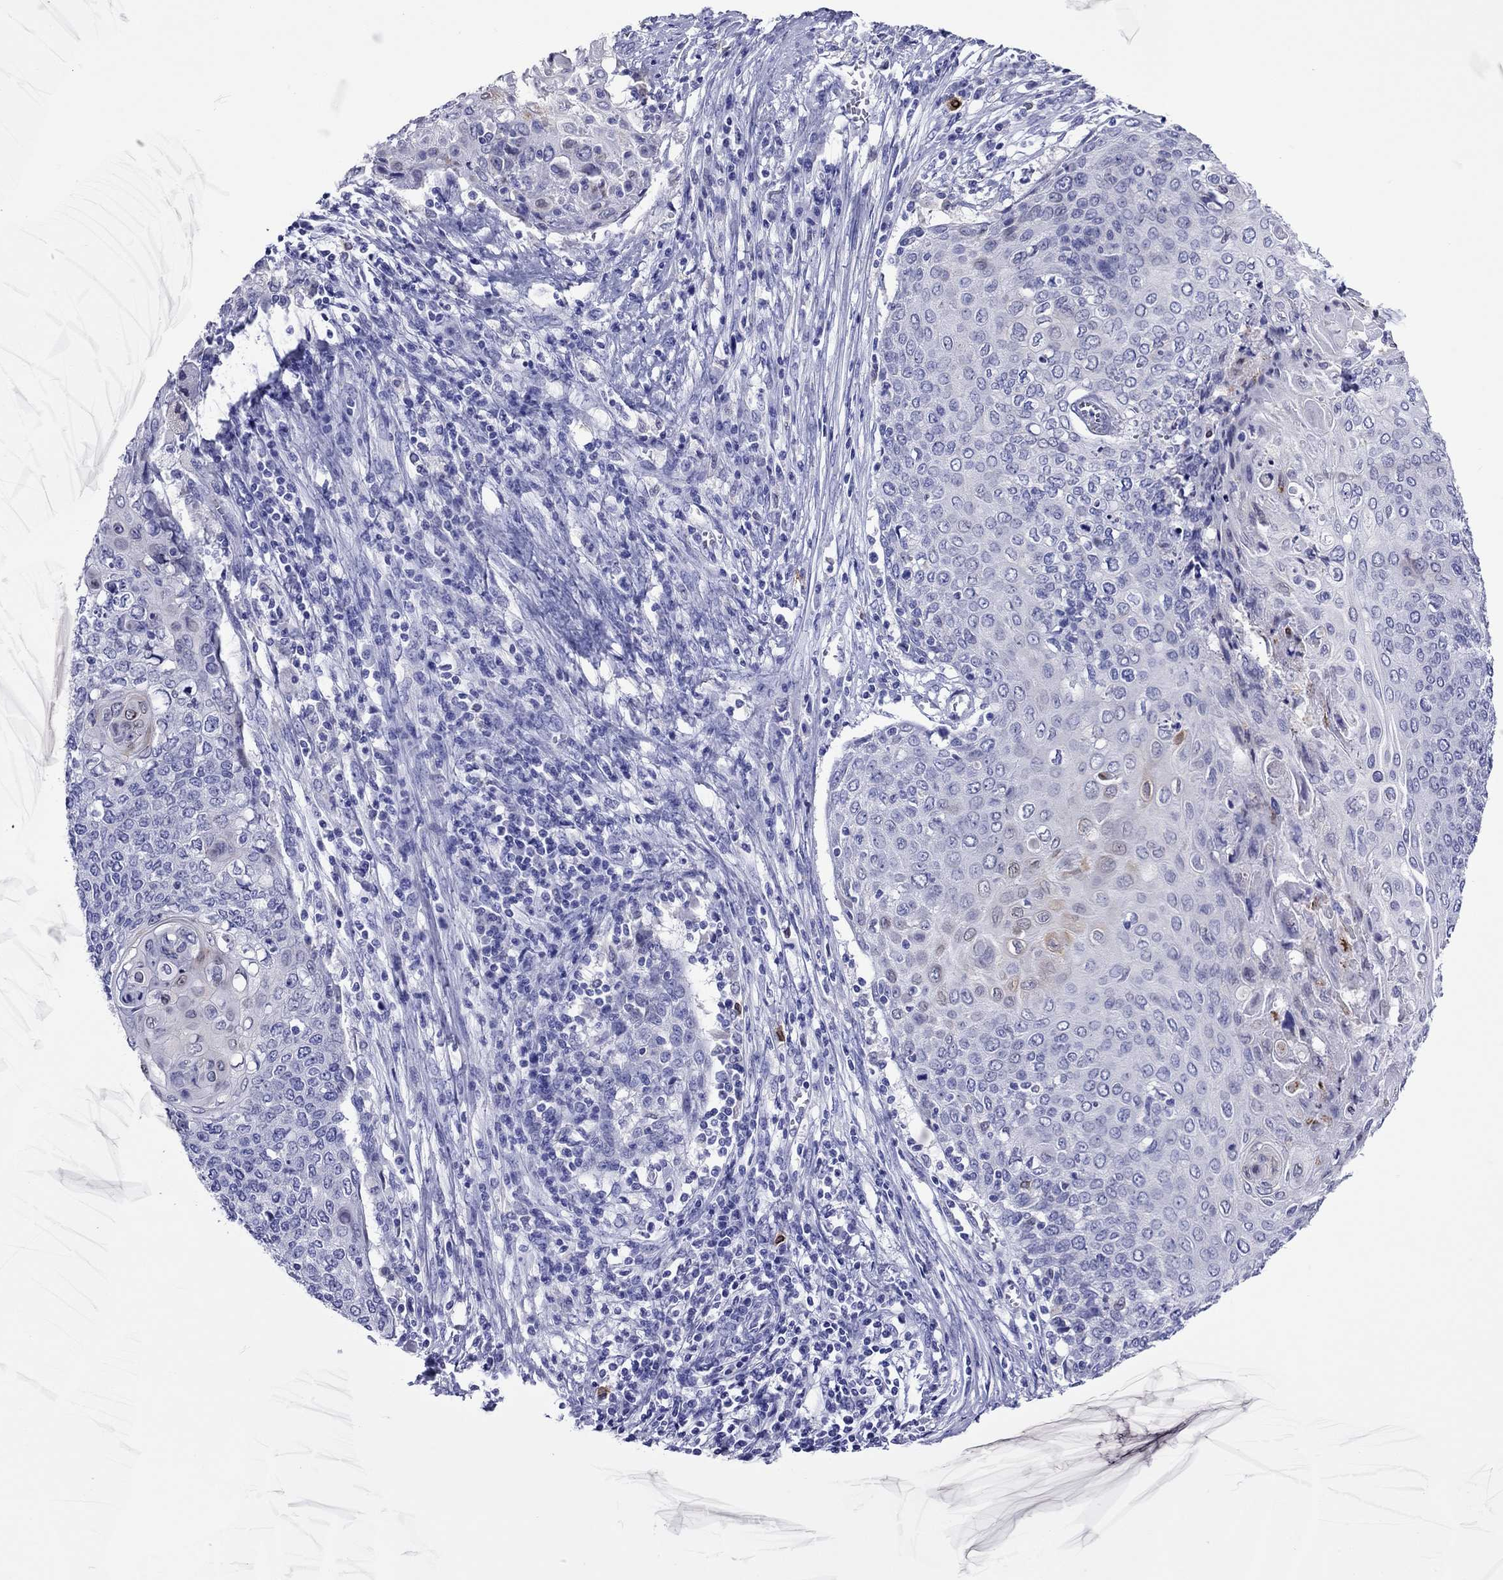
{"staining": {"intensity": "negative", "quantity": "none", "location": "none"}, "tissue": "cervical cancer", "cell_type": "Tumor cells", "image_type": "cancer", "snomed": [{"axis": "morphology", "description": "Squamous cell carcinoma, NOS"}, {"axis": "topography", "description": "Cervix"}], "caption": "The IHC image has no significant positivity in tumor cells of squamous cell carcinoma (cervical) tissue.", "gene": "ADORA2A", "patient": {"sex": "female", "age": 39}}